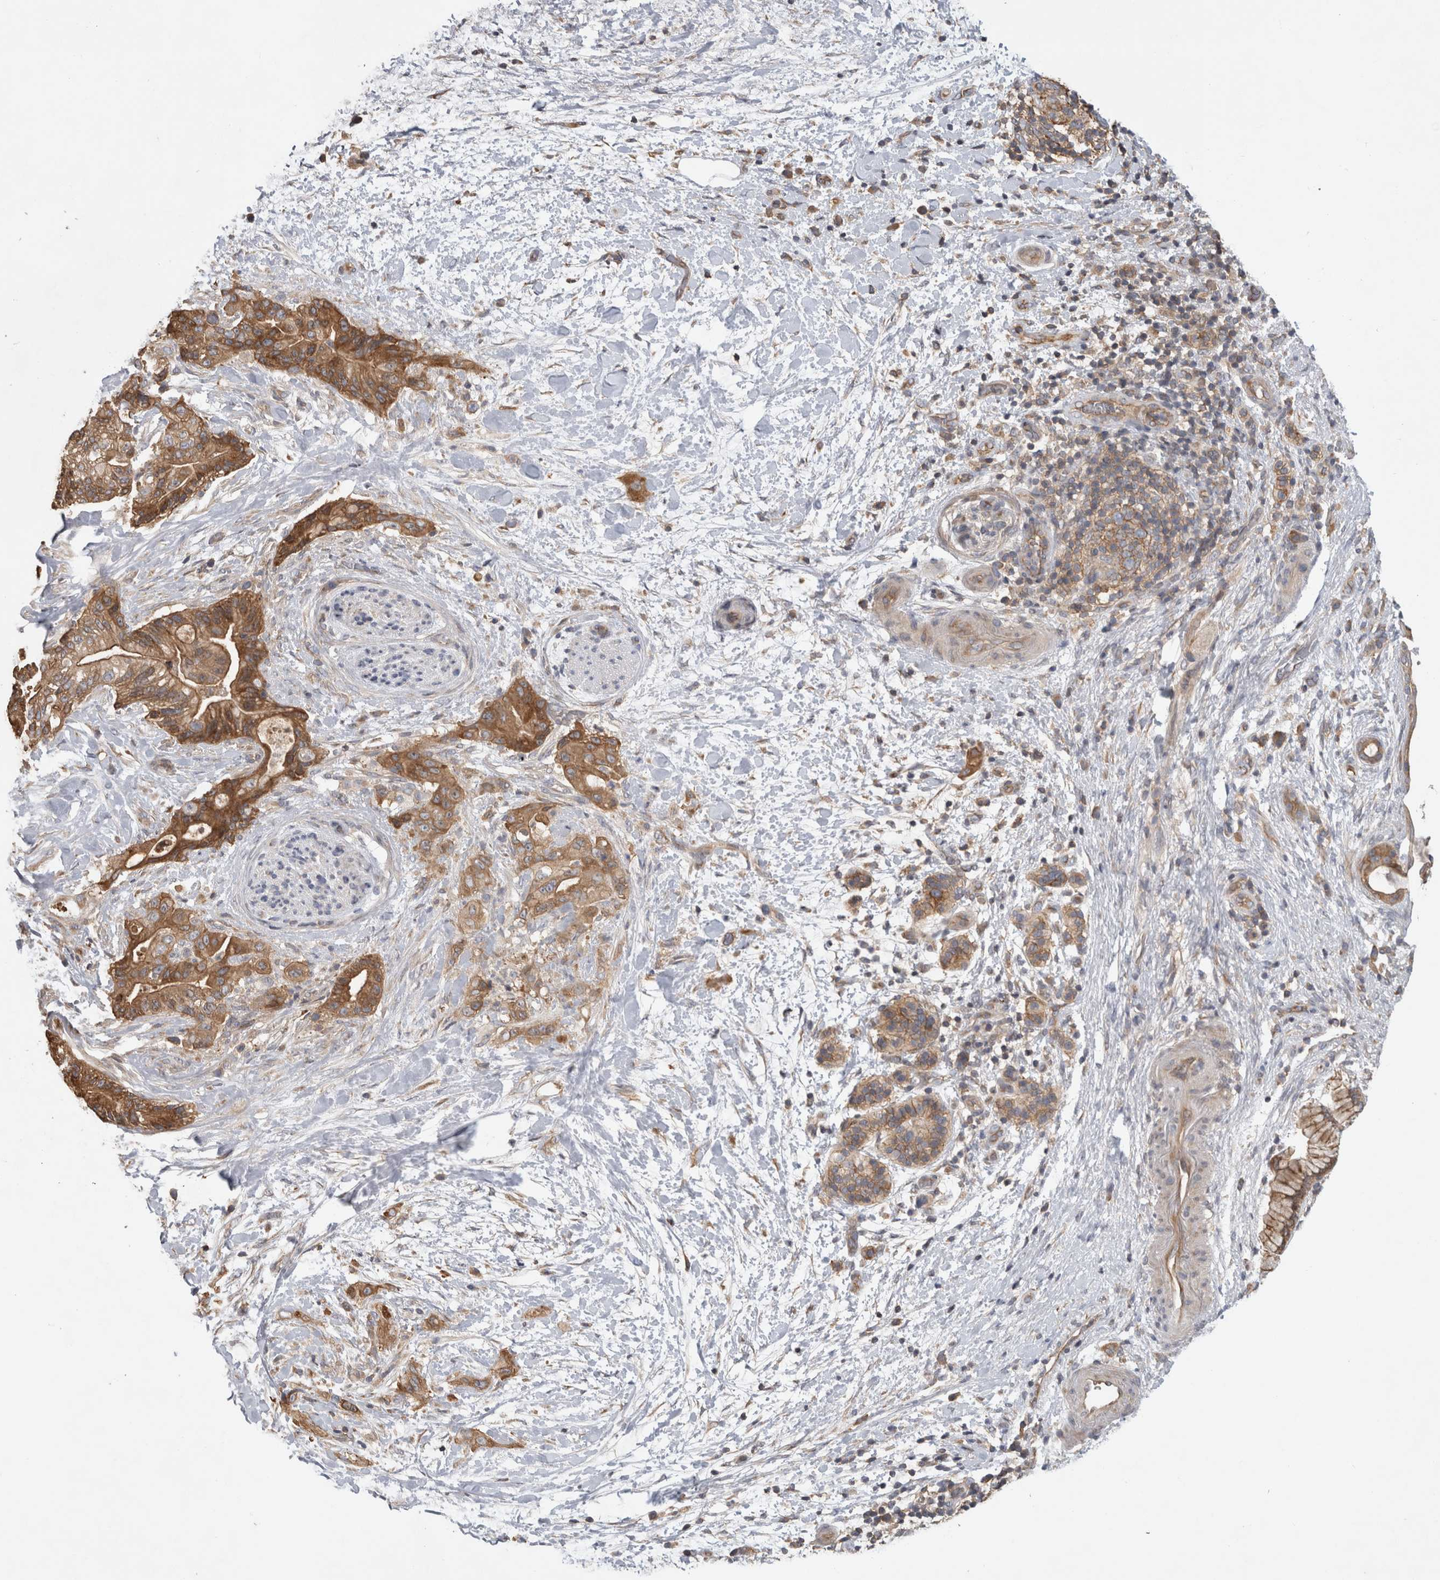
{"staining": {"intensity": "moderate", "quantity": ">75%", "location": "cytoplasmic/membranous"}, "tissue": "pancreatic cancer", "cell_type": "Tumor cells", "image_type": "cancer", "snomed": [{"axis": "morphology", "description": "Adenocarcinoma, NOS"}, {"axis": "topography", "description": "Pancreas"}], "caption": "Tumor cells reveal moderate cytoplasmic/membranous staining in about >75% of cells in pancreatic cancer.", "gene": "PARP6", "patient": {"sex": "male", "age": 59}}